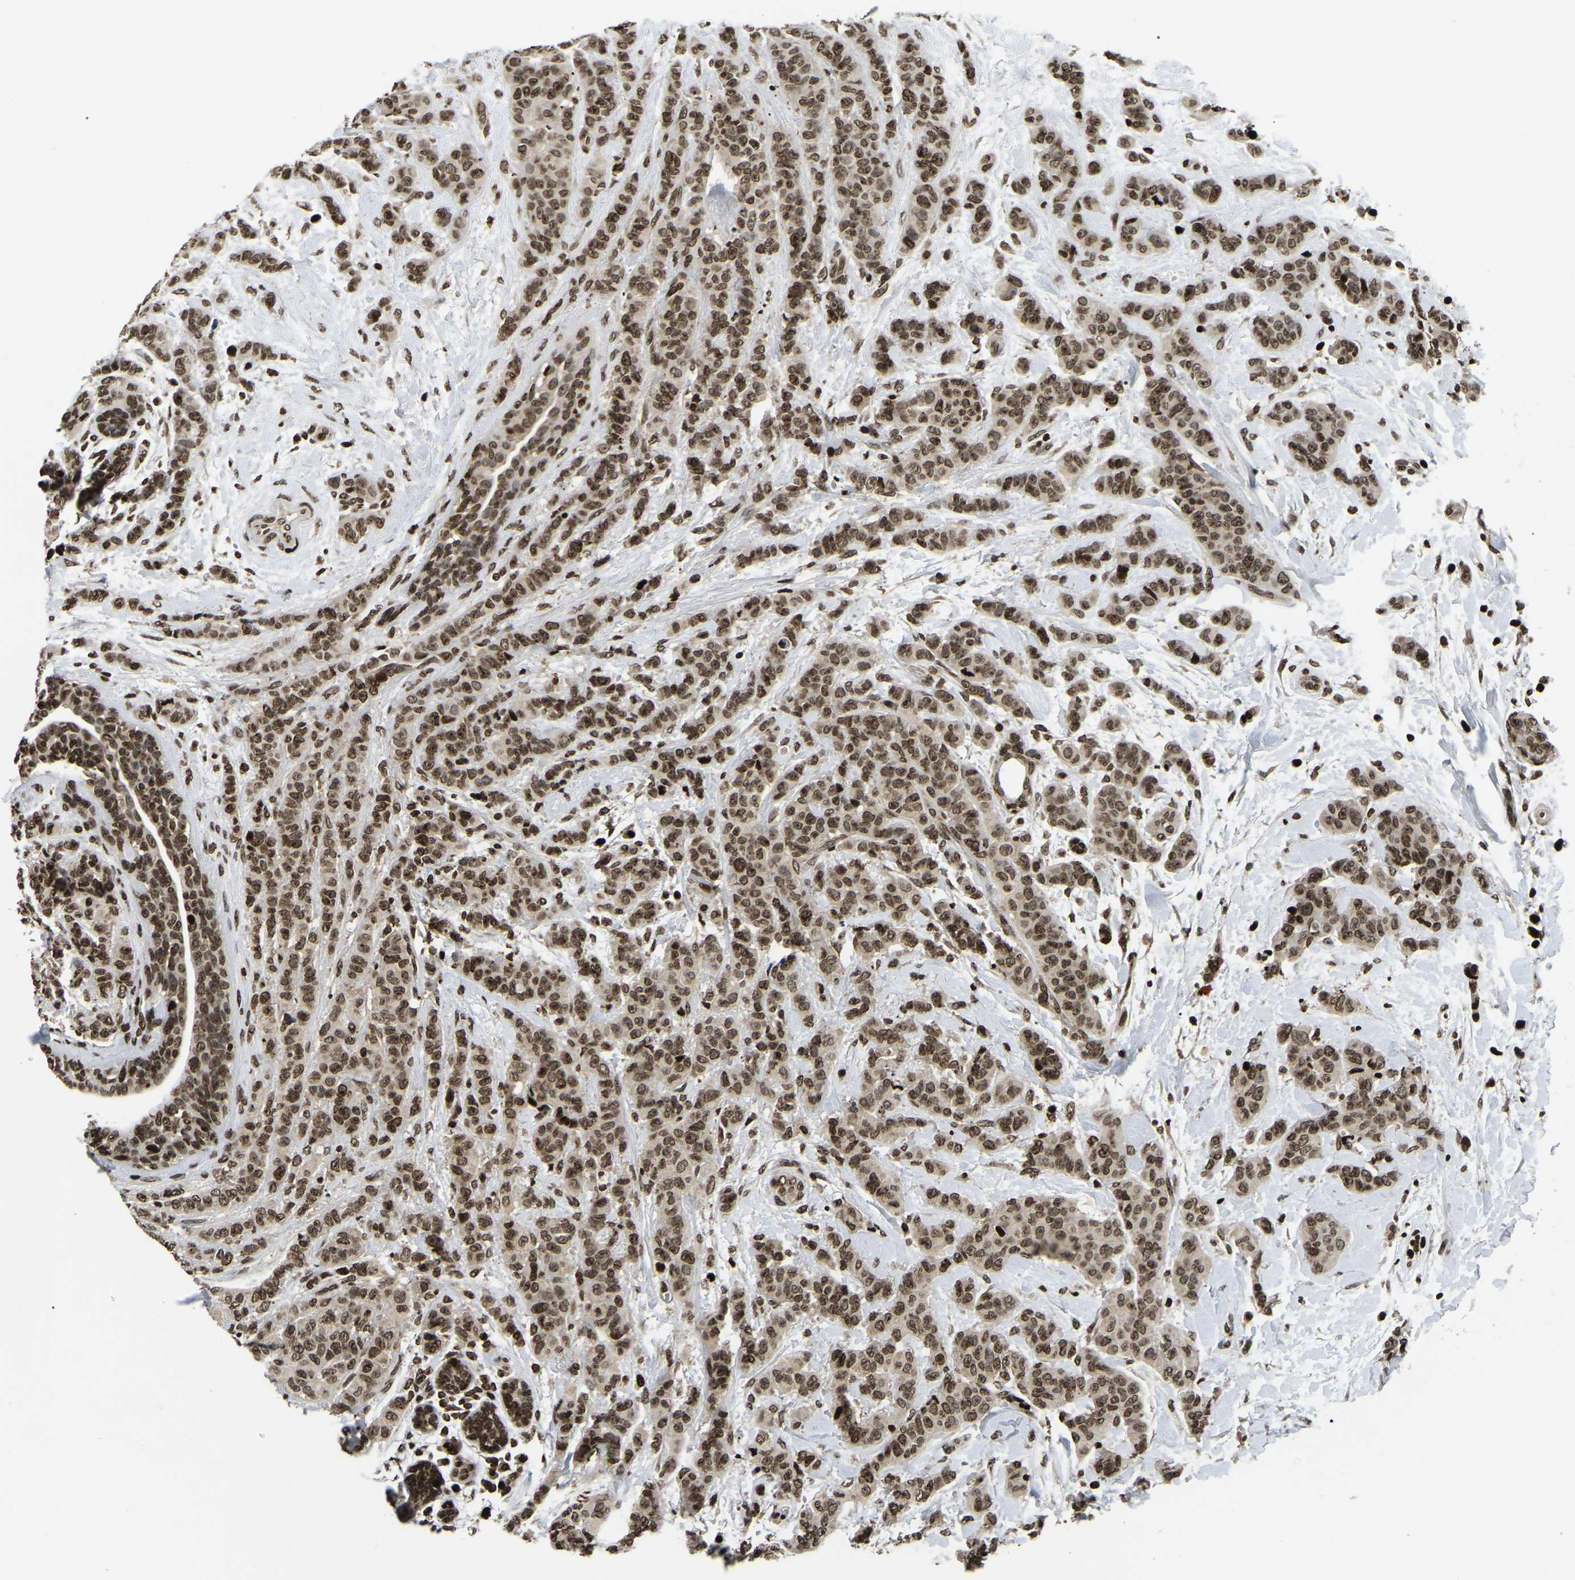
{"staining": {"intensity": "moderate", "quantity": ">75%", "location": "nuclear"}, "tissue": "breast cancer", "cell_type": "Tumor cells", "image_type": "cancer", "snomed": [{"axis": "morphology", "description": "Normal tissue, NOS"}, {"axis": "morphology", "description": "Duct carcinoma"}, {"axis": "topography", "description": "Breast"}], "caption": "Immunohistochemical staining of breast cancer displays moderate nuclear protein staining in approximately >75% of tumor cells.", "gene": "LRRC61", "patient": {"sex": "female", "age": 40}}